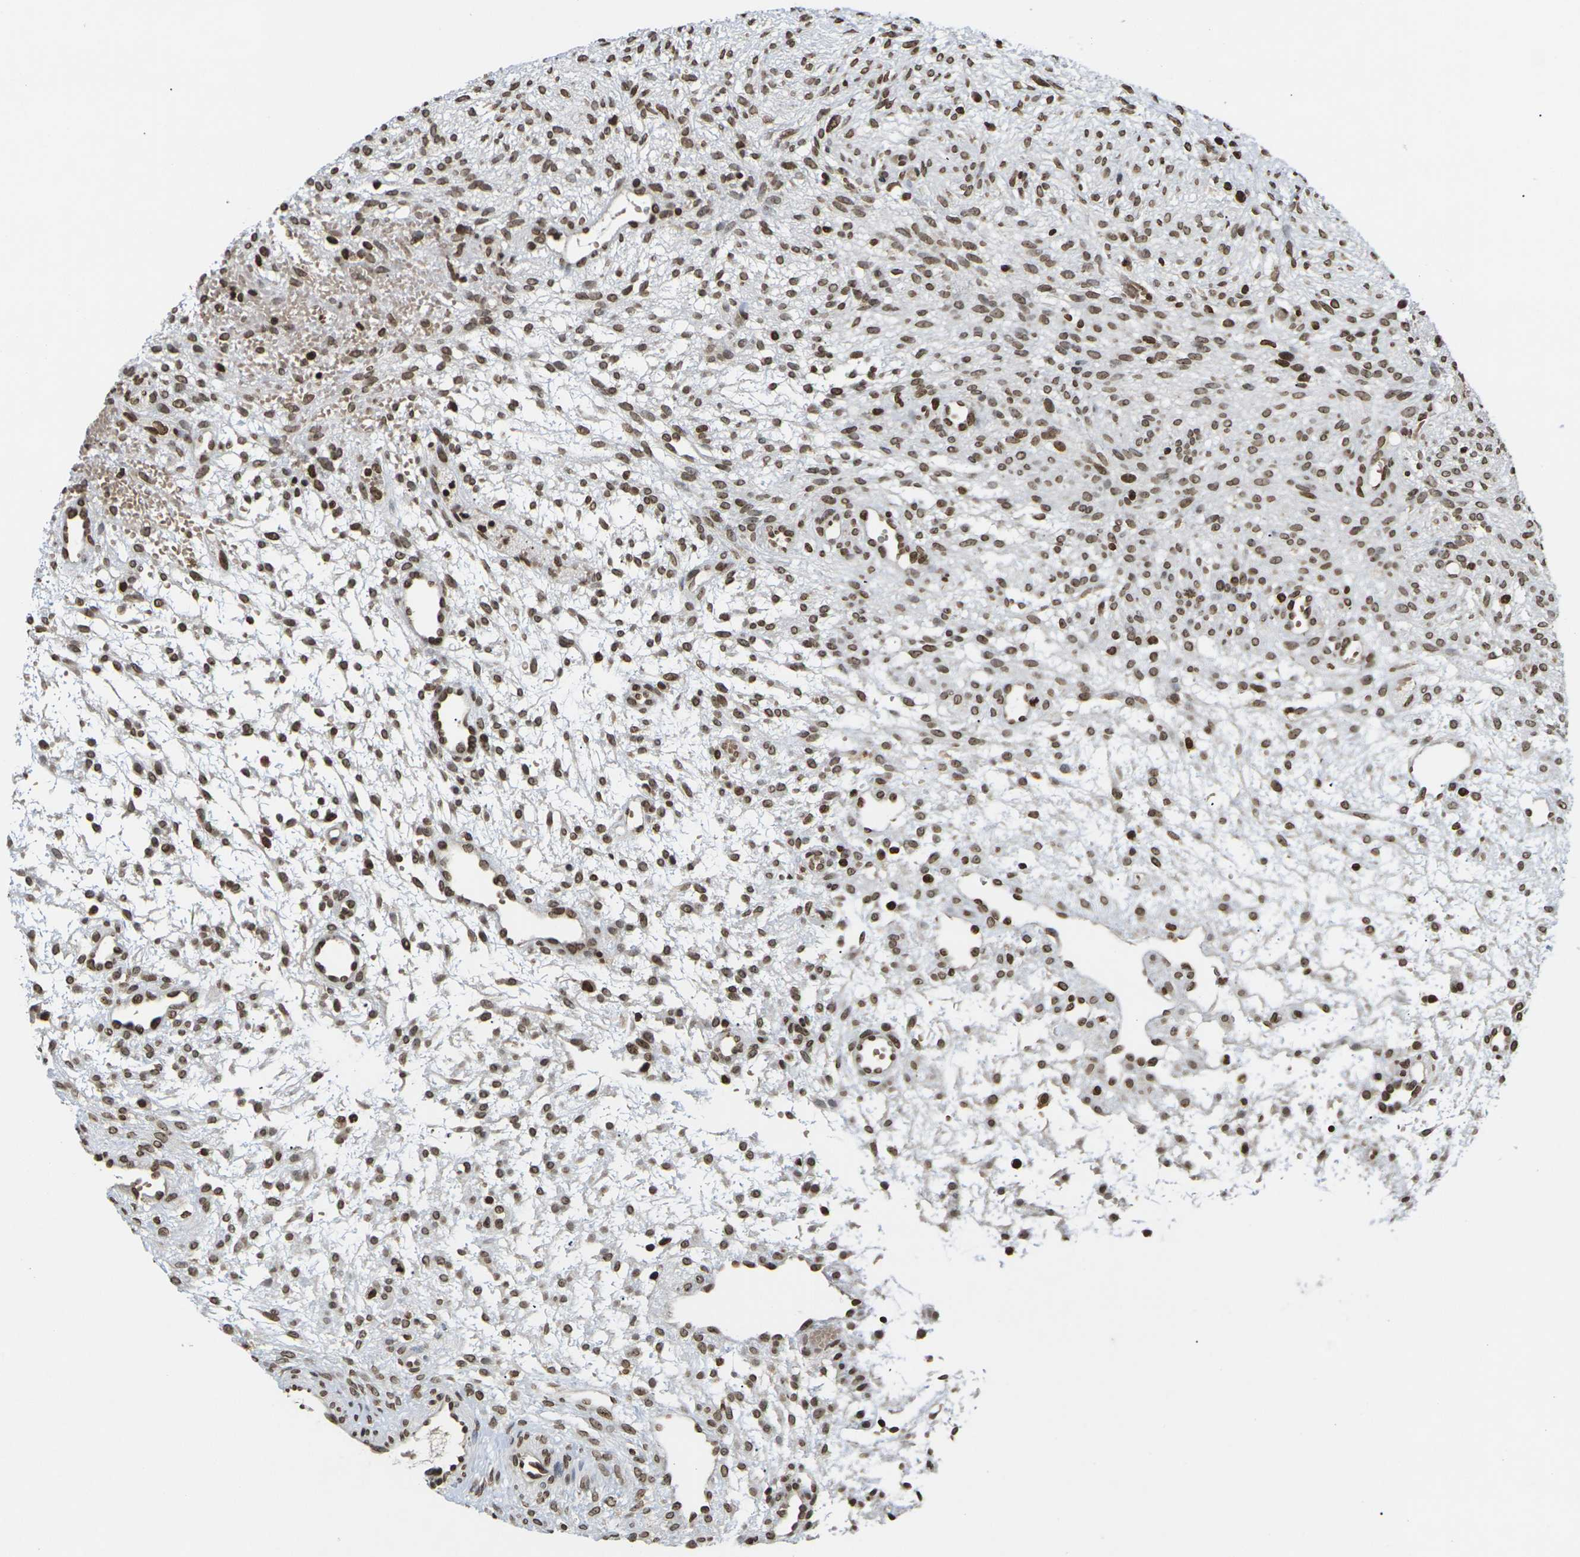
{"staining": {"intensity": "moderate", "quantity": ">75%", "location": "nuclear"}, "tissue": "ovary", "cell_type": "Ovarian stroma cells", "image_type": "normal", "snomed": [{"axis": "morphology", "description": "Normal tissue, NOS"}, {"axis": "morphology", "description": "Cyst, NOS"}, {"axis": "topography", "description": "Ovary"}], "caption": "IHC staining of normal ovary, which shows medium levels of moderate nuclear staining in about >75% of ovarian stroma cells indicating moderate nuclear protein expression. The staining was performed using DAB (brown) for protein detection and nuclei were counterstained in hematoxylin (blue).", "gene": "ETV5", "patient": {"sex": "female", "age": 18}}